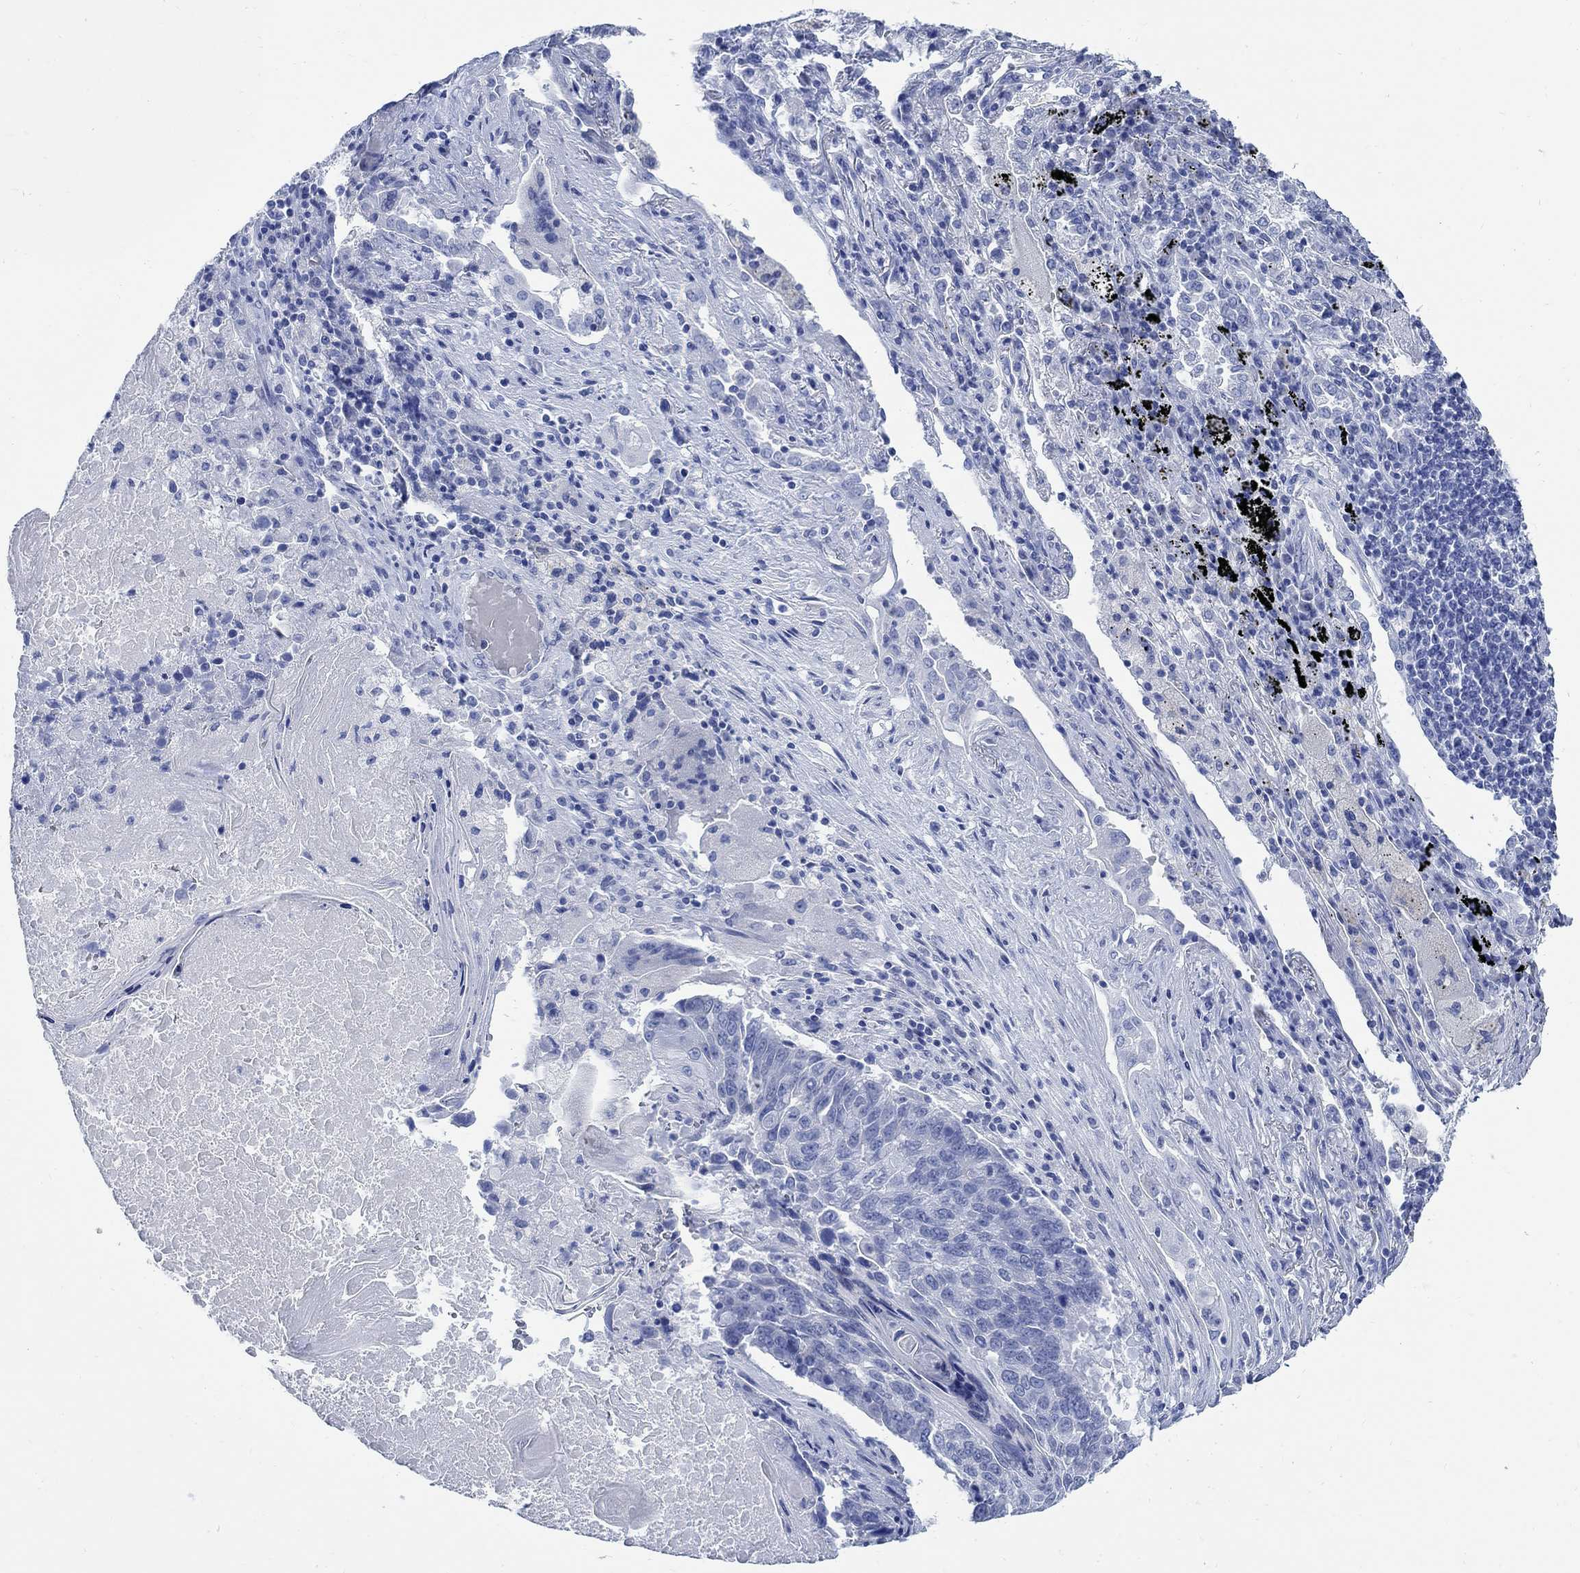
{"staining": {"intensity": "negative", "quantity": "none", "location": "none"}, "tissue": "lung cancer", "cell_type": "Tumor cells", "image_type": "cancer", "snomed": [{"axis": "morphology", "description": "Squamous cell carcinoma, NOS"}, {"axis": "topography", "description": "Lung"}], "caption": "Lung squamous cell carcinoma stained for a protein using IHC displays no positivity tumor cells.", "gene": "CAMK2N1", "patient": {"sex": "male", "age": 73}}